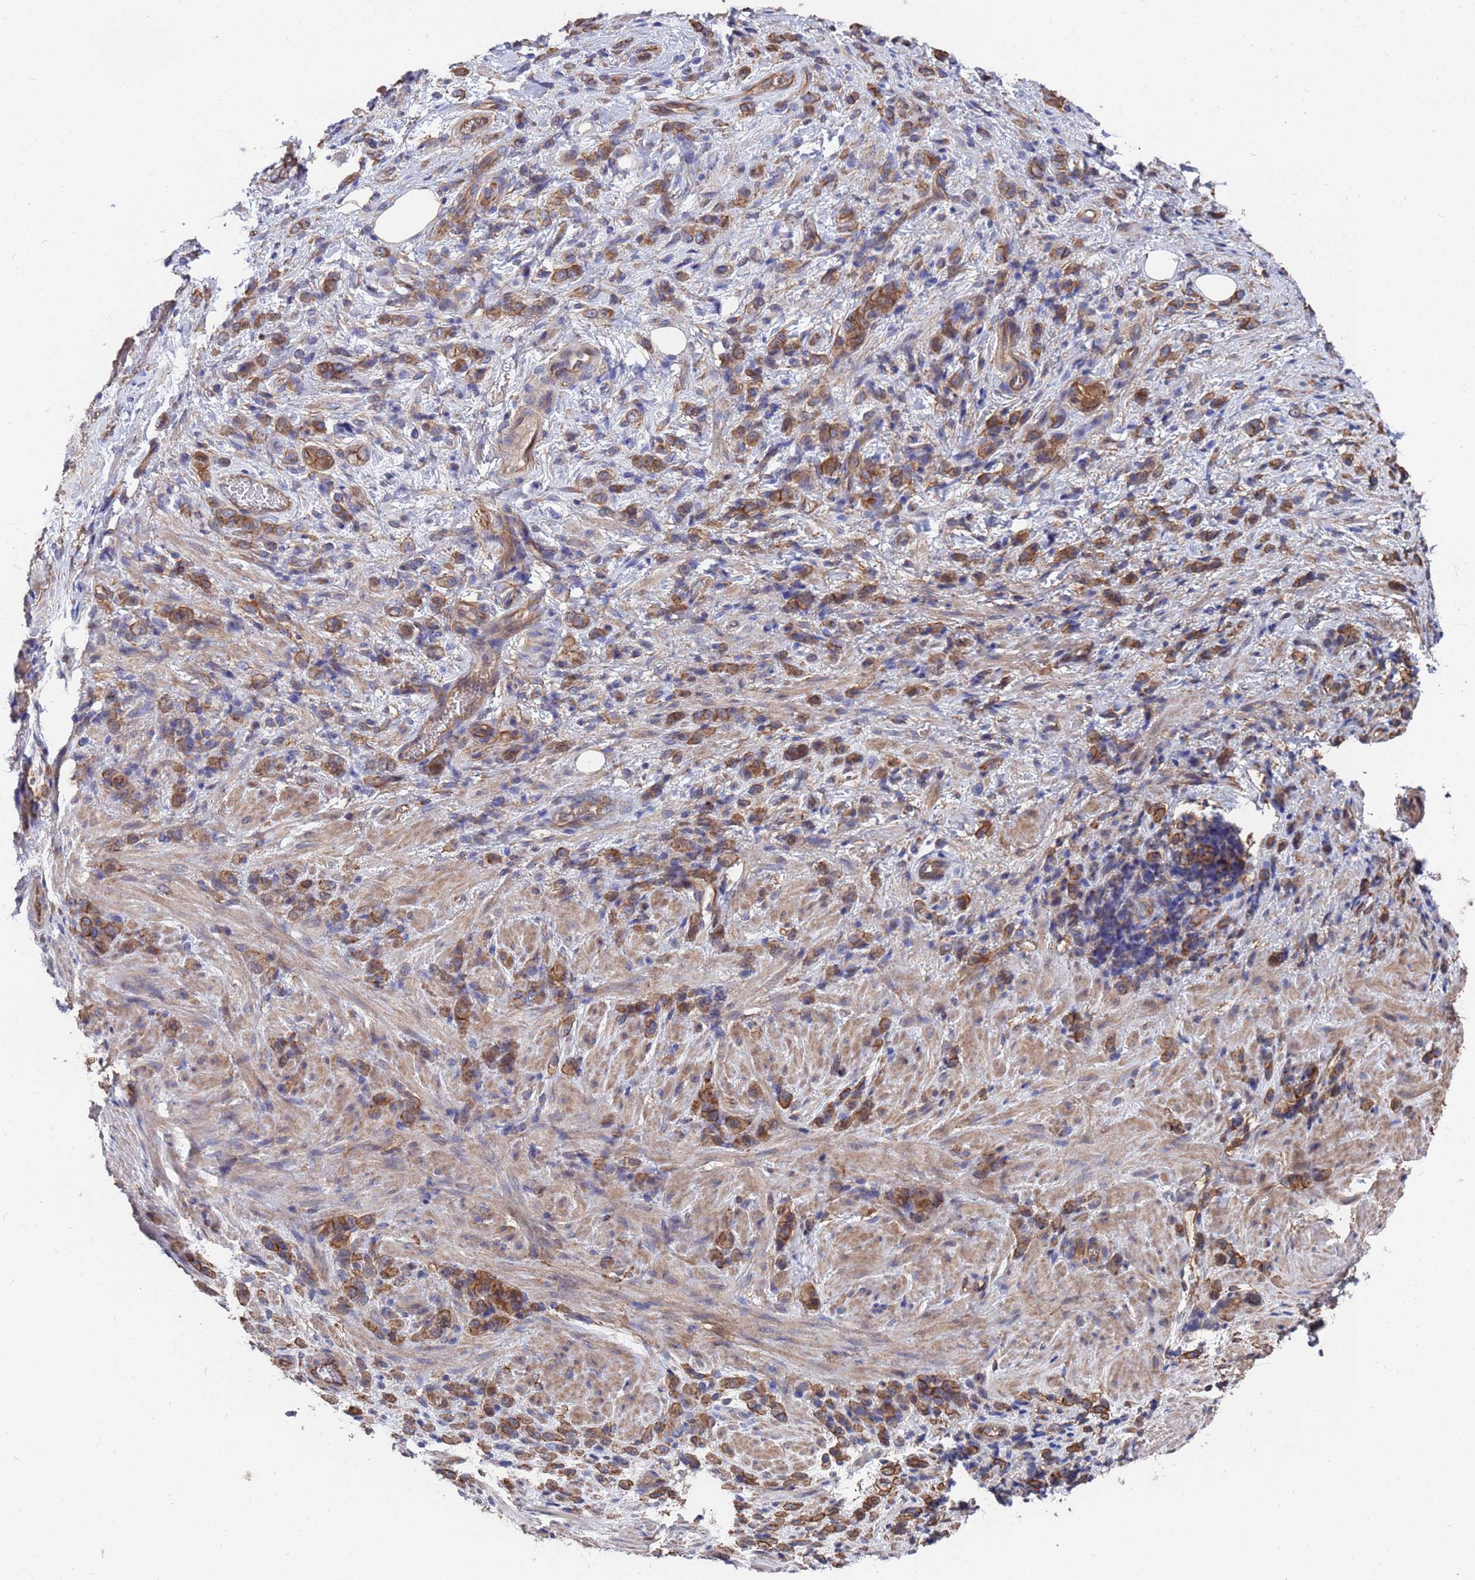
{"staining": {"intensity": "moderate", "quantity": ">75%", "location": "cytoplasmic/membranous"}, "tissue": "stomach cancer", "cell_type": "Tumor cells", "image_type": "cancer", "snomed": [{"axis": "morphology", "description": "Adenocarcinoma, NOS"}, {"axis": "topography", "description": "Stomach"}], "caption": "Immunohistochemistry of human stomach cancer exhibits medium levels of moderate cytoplasmic/membranous staining in approximately >75% of tumor cells. Immunohistochemistry (ihc) stains the protein in brown and the nuclei are stained blue.", "gene": "NDUFAF6", "patient": {"sex": "male", "age": 77}}